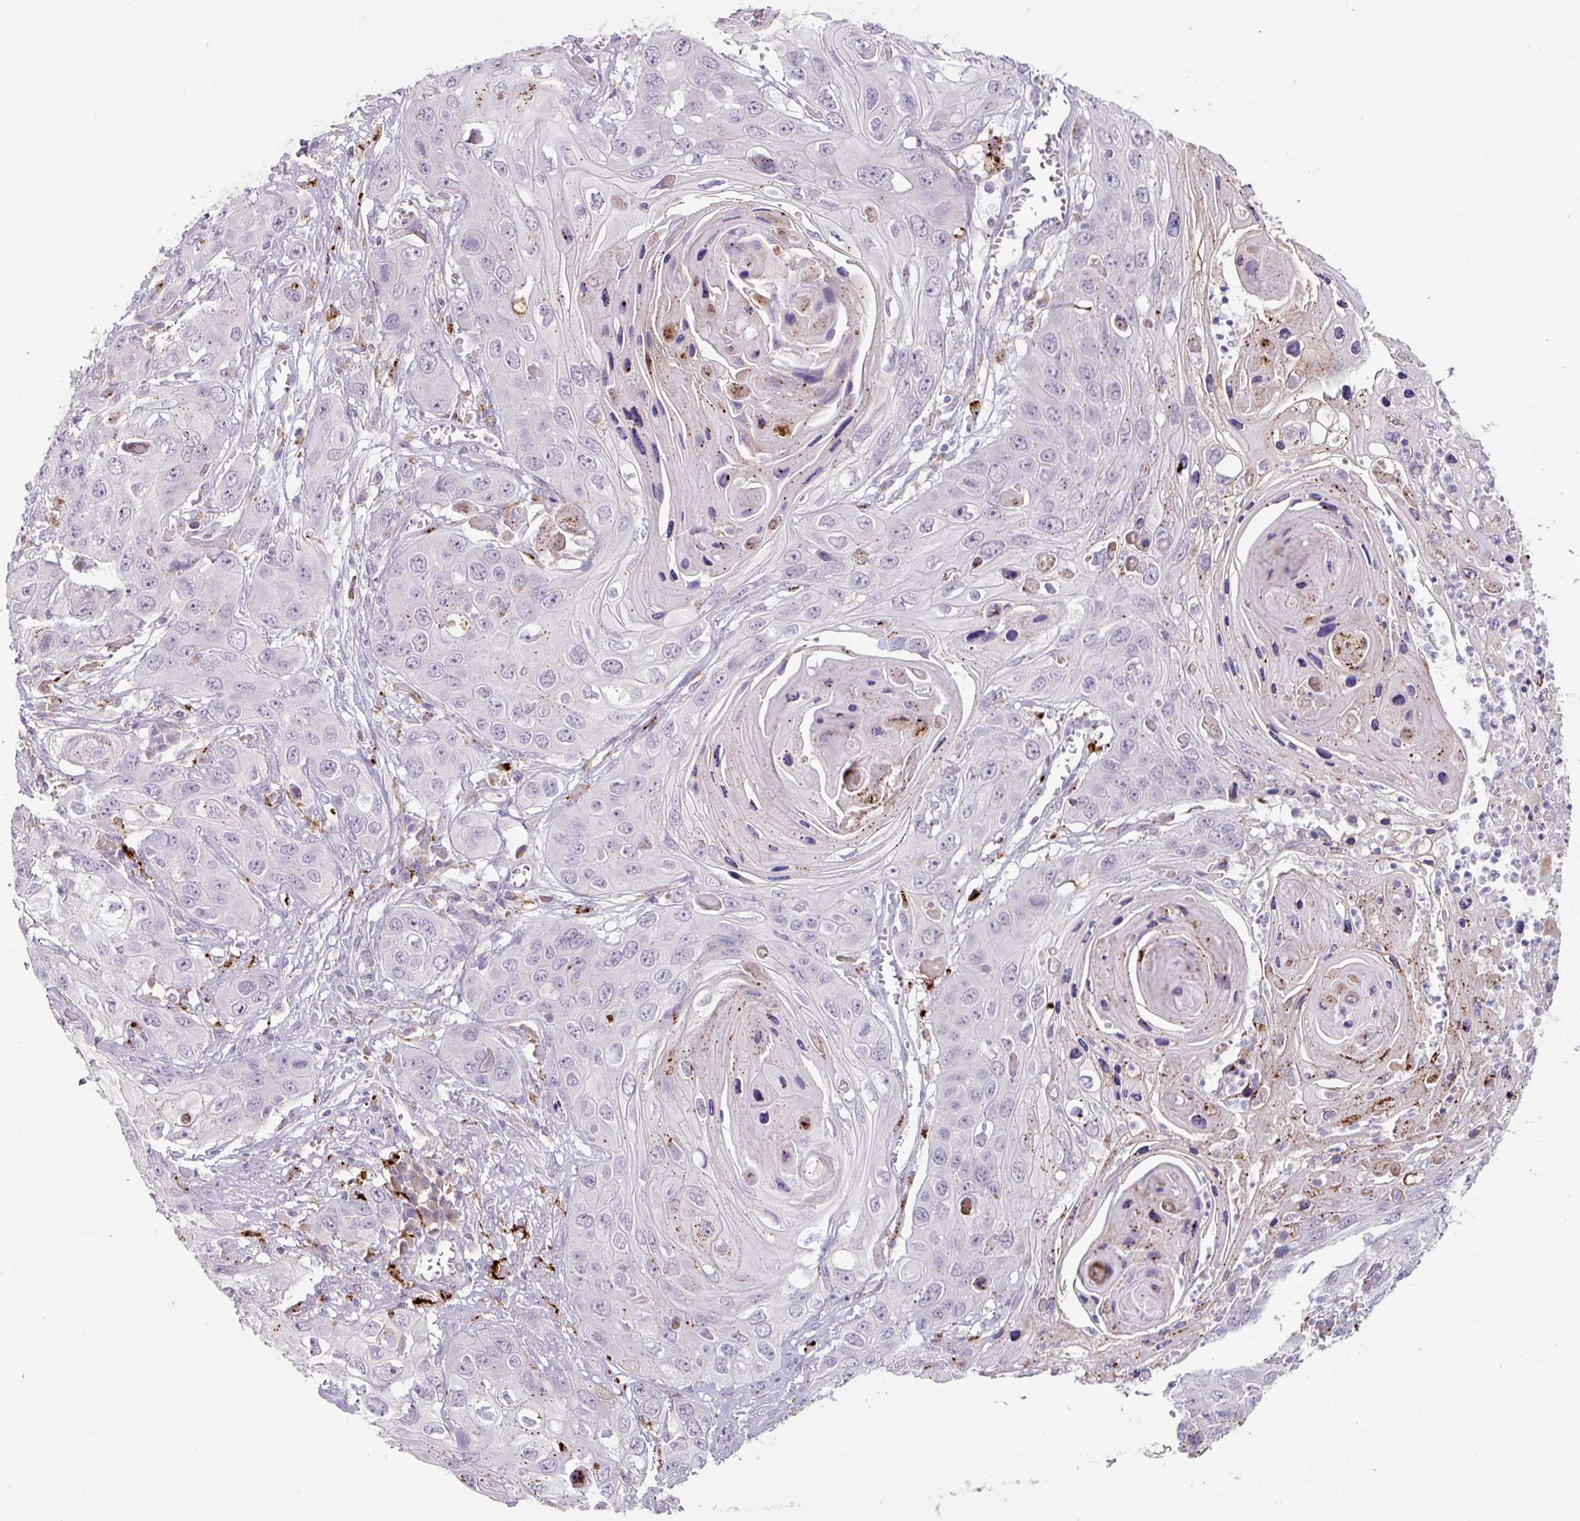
{"staining": {"intensity": "weak", "quantity": "<25%", "location": "cytoplasmic/membranous"}, "tissue": "skin cancer", "cell_type": "Tumor cells", "image_type": "cancer", "snomed": [{"axis": "morphology", "description": "Squamous cell carcinoma, NOS"}, {"axis": "topography", "description": "Skin"}], "caption": "Tumor cells are negative for protein expression in human skin squamous cell carcinoma.", "gene": "PLEKHH3", "patient": {"sex": "male", "age": 55}}